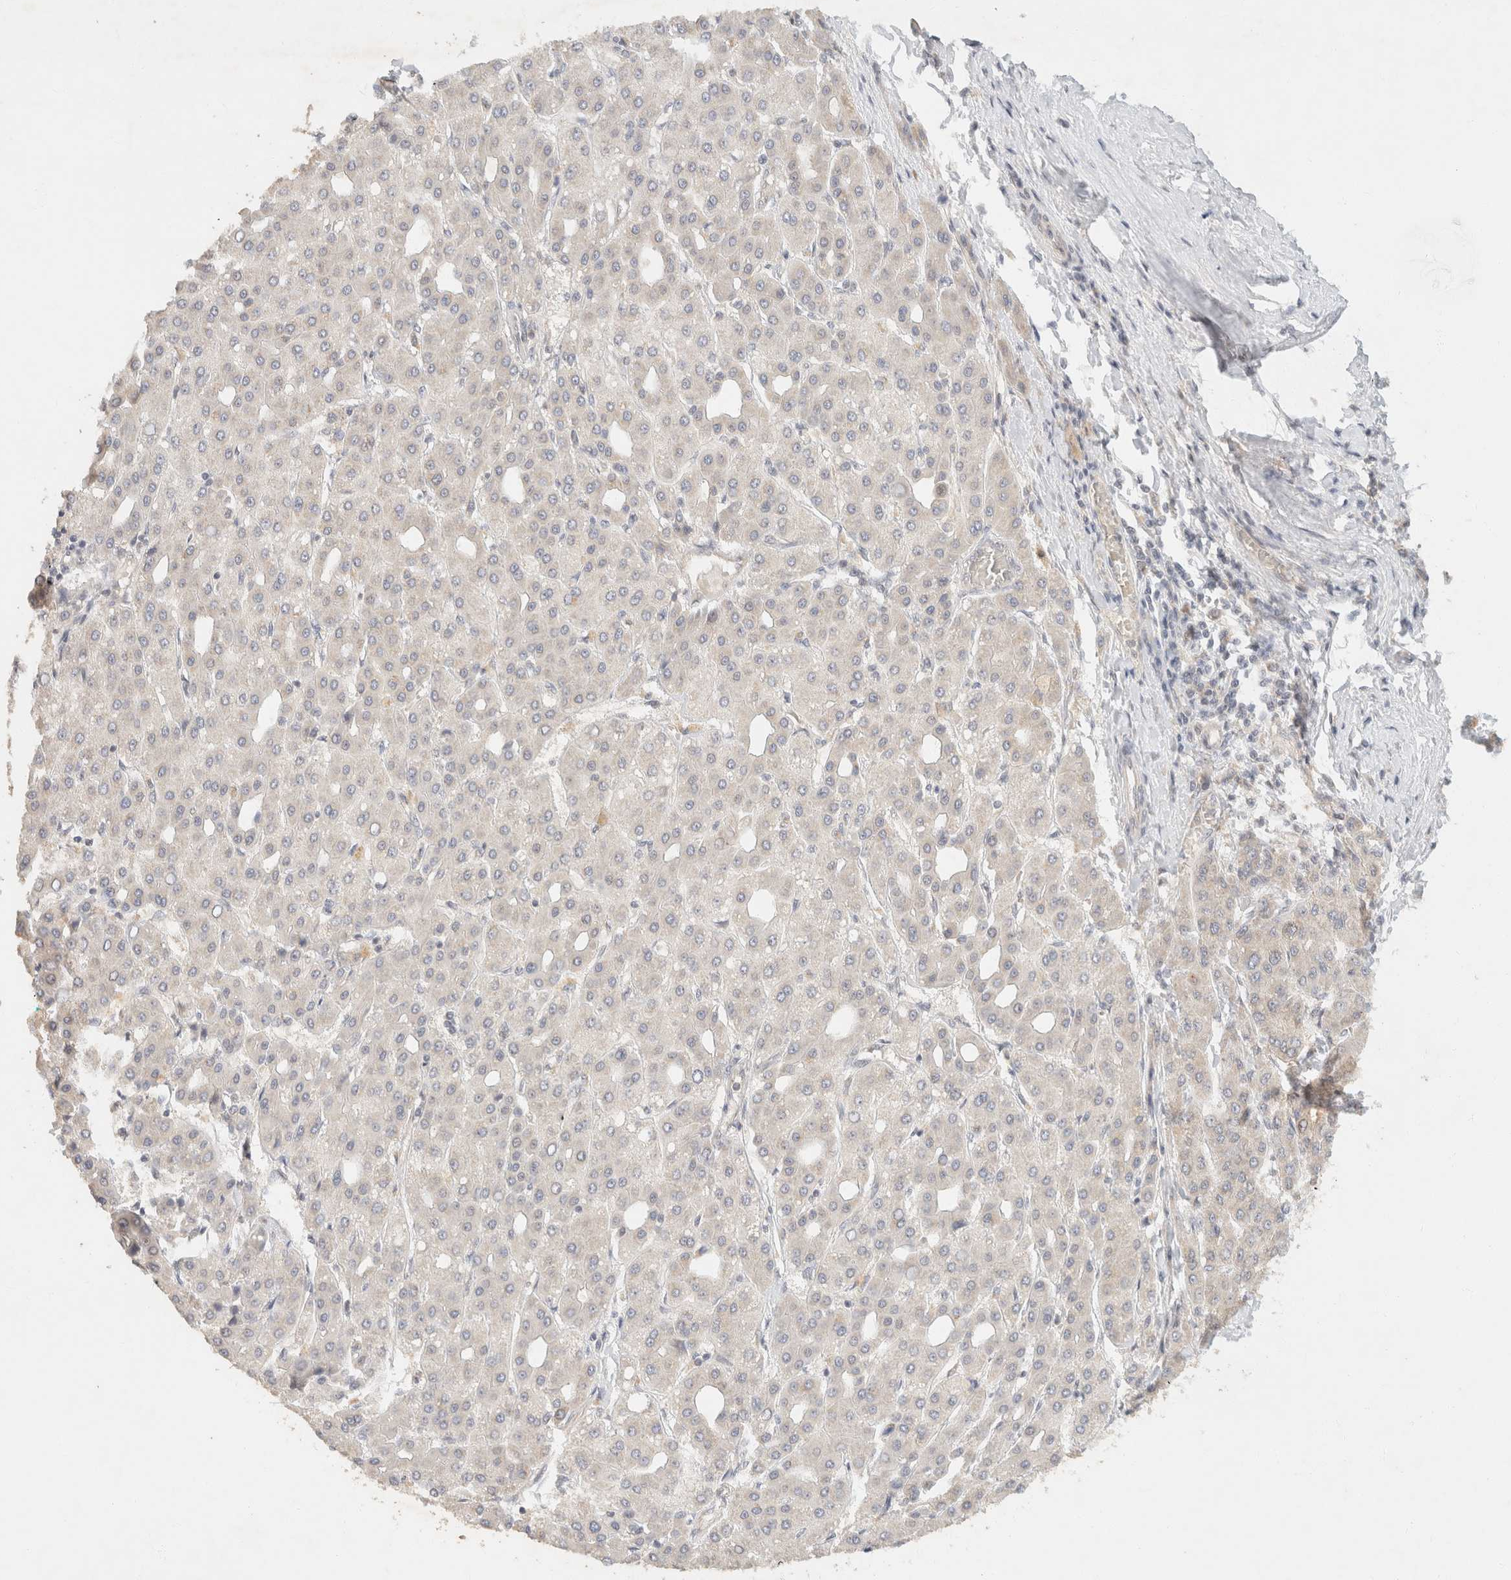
{"staining": {"intensity": "weak", "quantity": "<25%", "location": "cytoplasmic/membranous"}, "tissue": "liver cancer", "cell_type": "Tumor cells", "image_type": "cancer", "snomed": [{"axis": "morphology", "description": "Carcinoma, Hepatocellular, NOS"}, {"axis": "topography", "description": "Liver"}], "caption": "This histopathology image is of liver cancer stained with immunohistochemistry (IHC) to label a protein in brown with the nuclei are counter-stained blue. There is no positivity in tumor cells. (DAB (3,3'-diaminobenzidine) immunohistochemistry (IHC), high magnification).", "gene": "TACC1", "patient": {"sex": "male", "age": 65}}